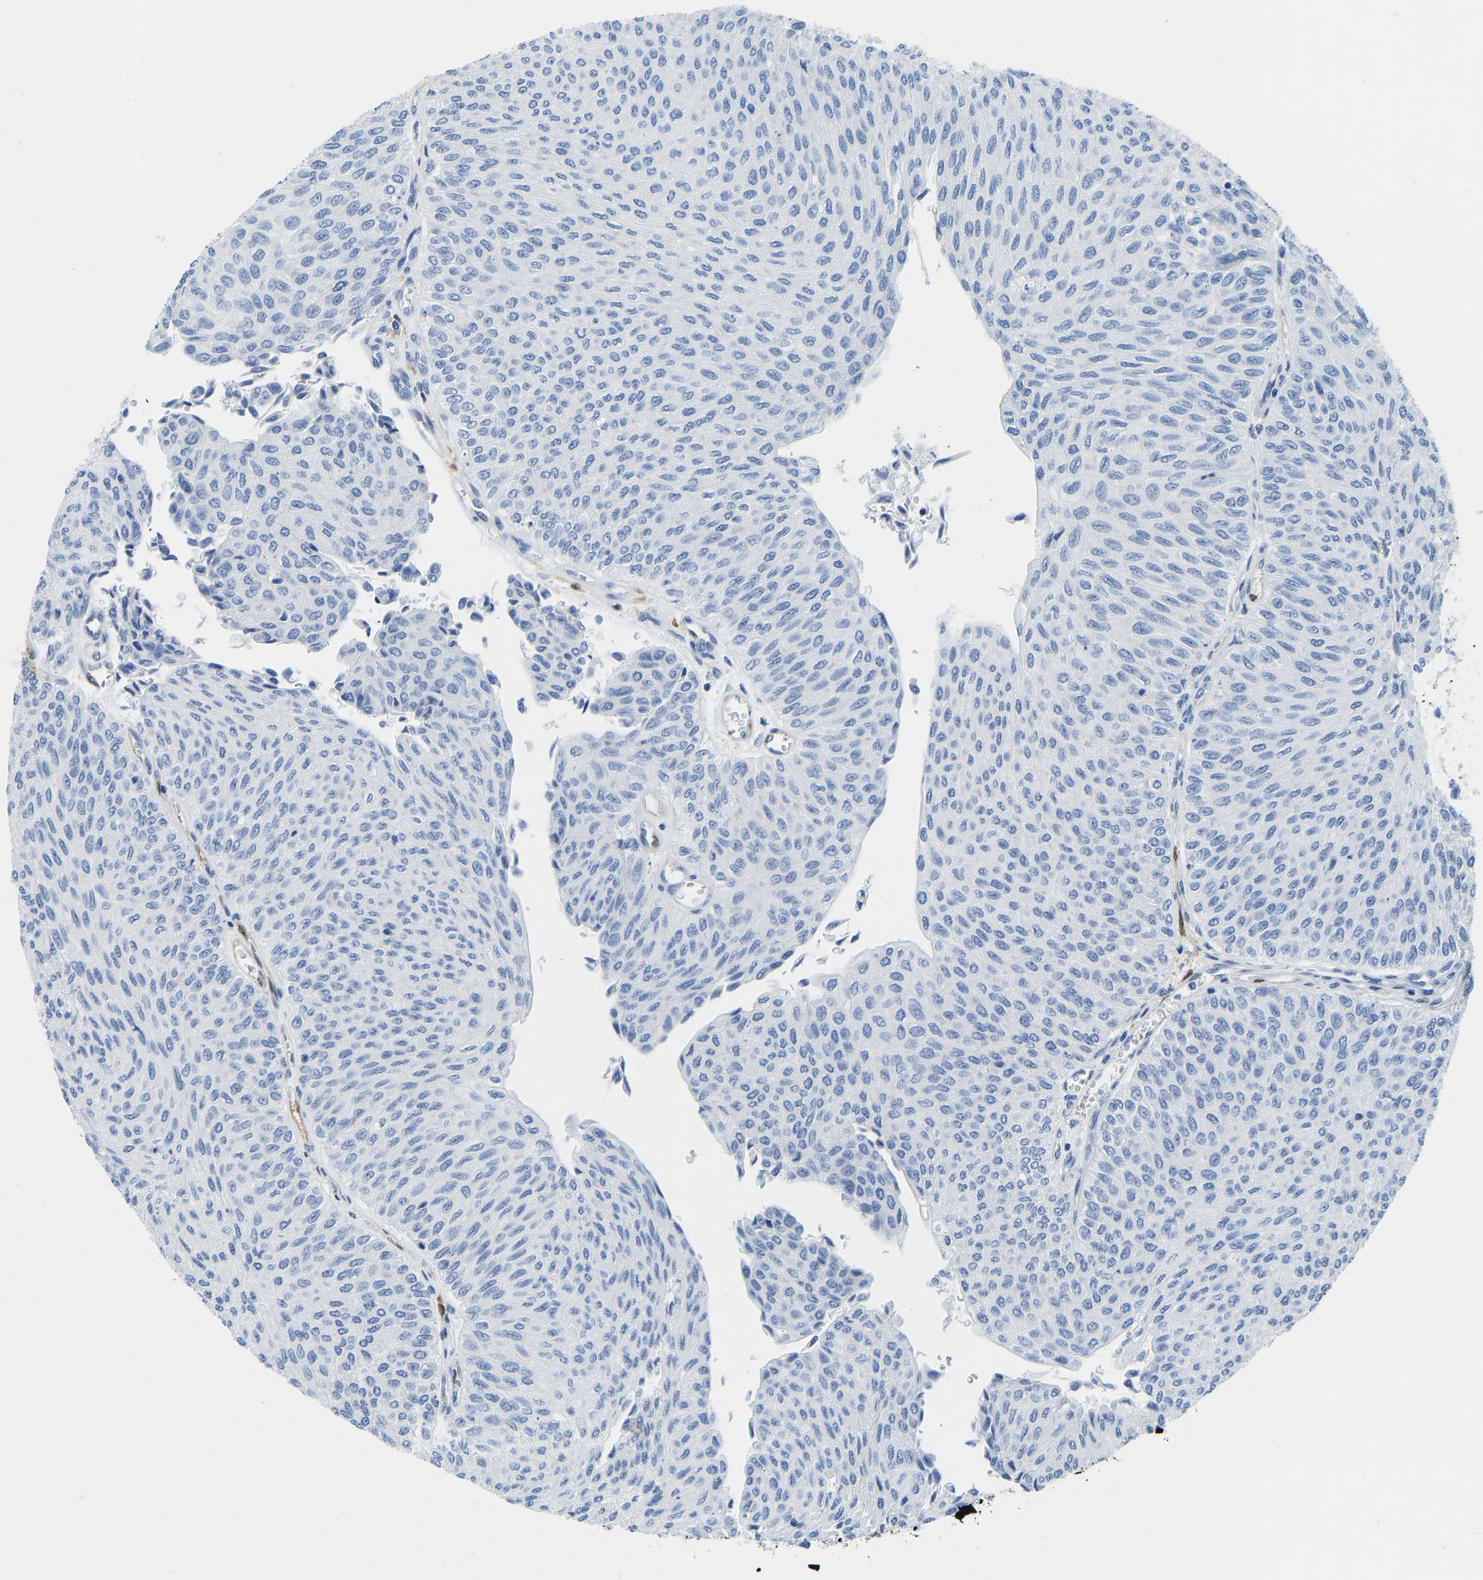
{"staining": {"intensity": "negative", "quantity": "none", "location": "none"}, "tissue": "urothelial cancer", "cell_type": "Tumor cells", "image_type": "cancer", "snomed": [{"axis": "morphology", "description": "Urothelial carcinoma, Low grade"}, {"axis": "topography", "description": "Urinary bladder"}], "caption": "Immunohistochemical staining of human low-grade urothelial carcinoma displays no significant positivity in tumor cells. (DAB immunohistochemistry (IHC) visualized using brightfield microscopy, high magnification).", "gene": "NKAIN3", "patient": {"sex": "male", "age": 78}}